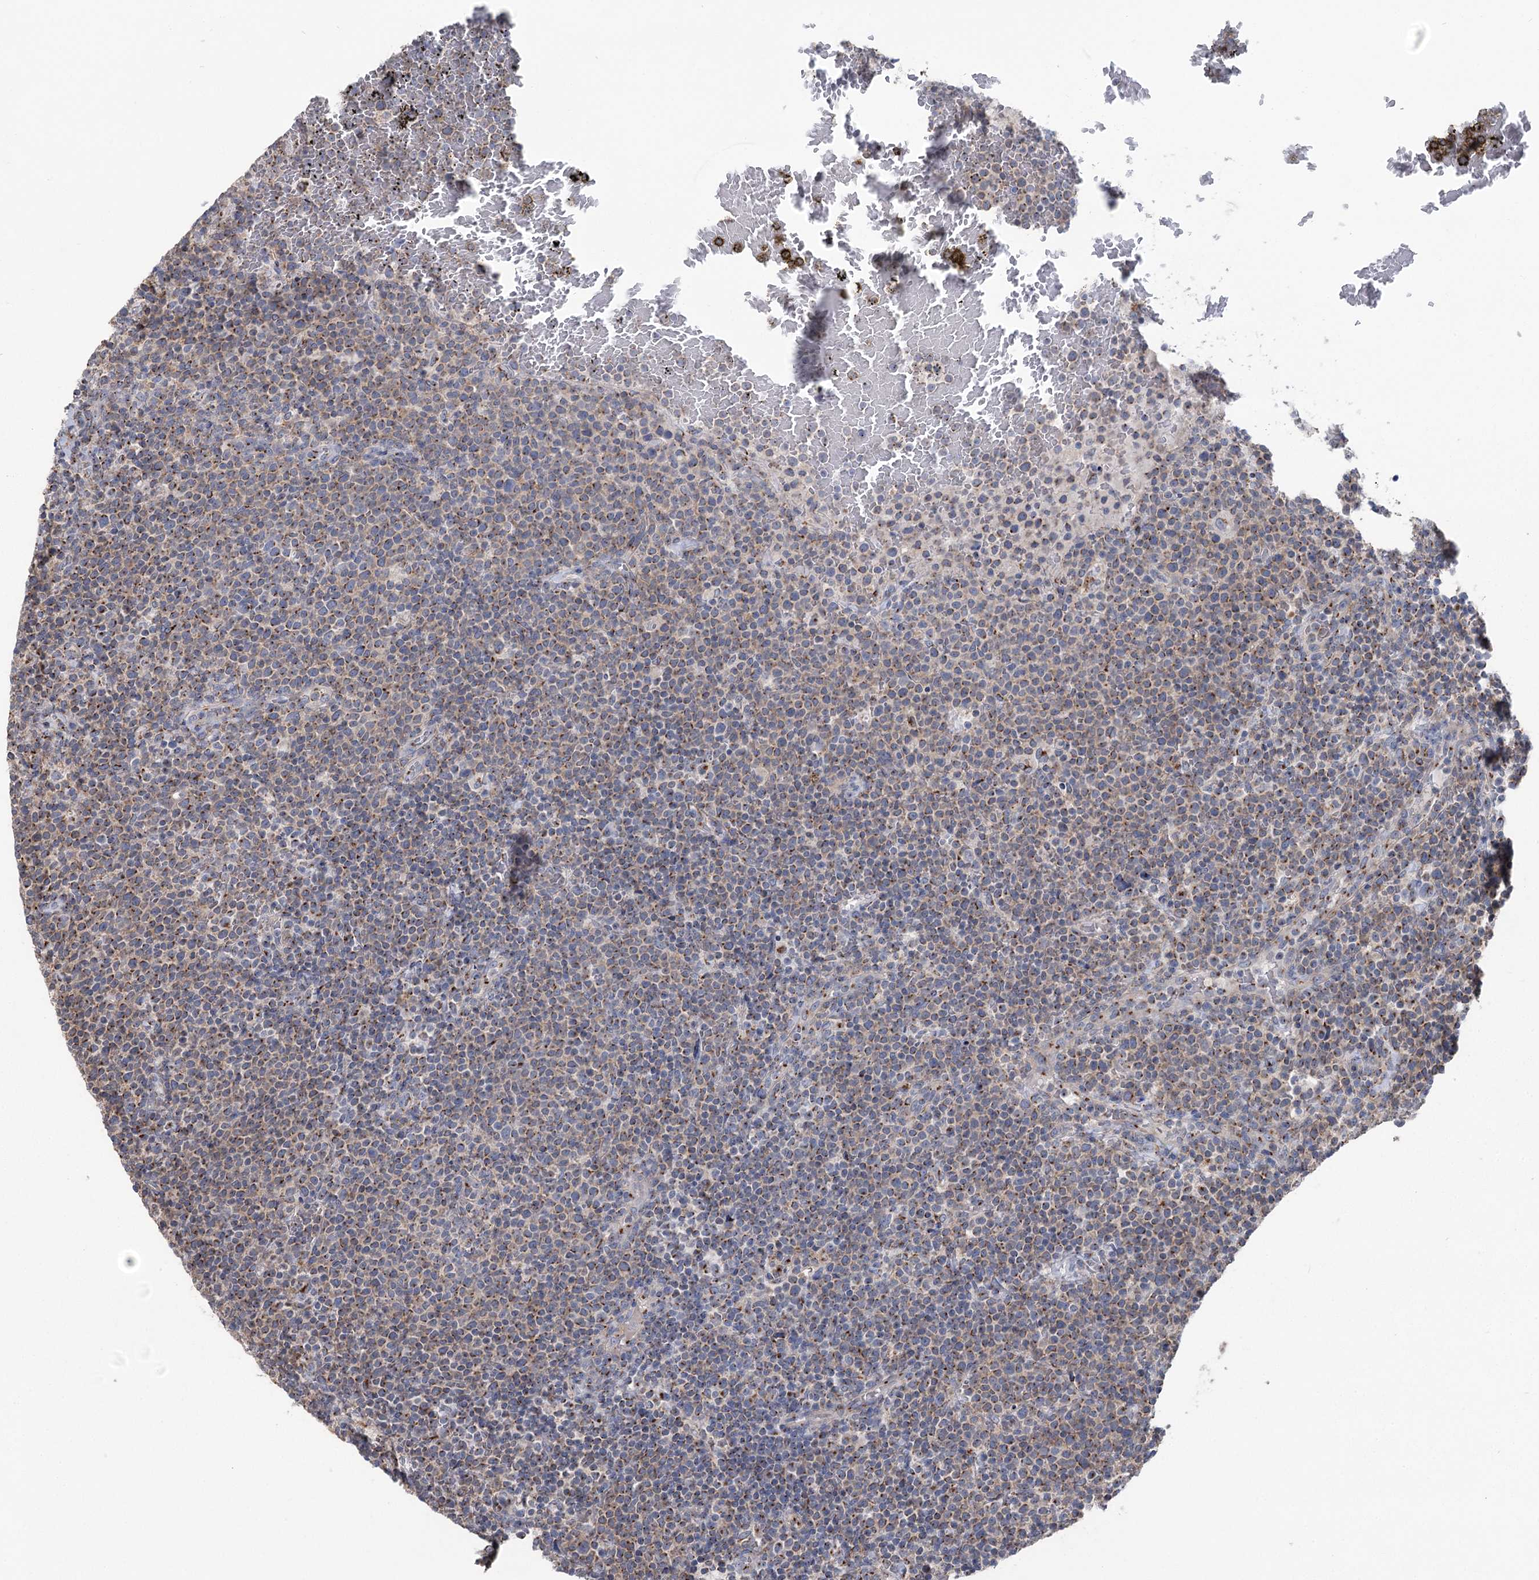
{"staining": {"intensity": "moderate", "quantity": ">75%", "location": "cytoplasmic/membranous"}, "tissue": "lymphoma", "cell_type": "Tumor cells", "image_type": "cancer", "snomed": [{"axis": "morphology", "description": "Malignant lymphoma, non-Hodgkin's type, High grade"}, {"axis": "topography", "description": "Lymph node"}], "caption": "This is a photomicrograph of immunohistochemistry (IHC) staining of lymphoma, which shows moderate positivity in the cytoplasmic/membranous of tumor cells.", "gene": "ITIH5", "patient": {"sex": "male", "age": 61}}